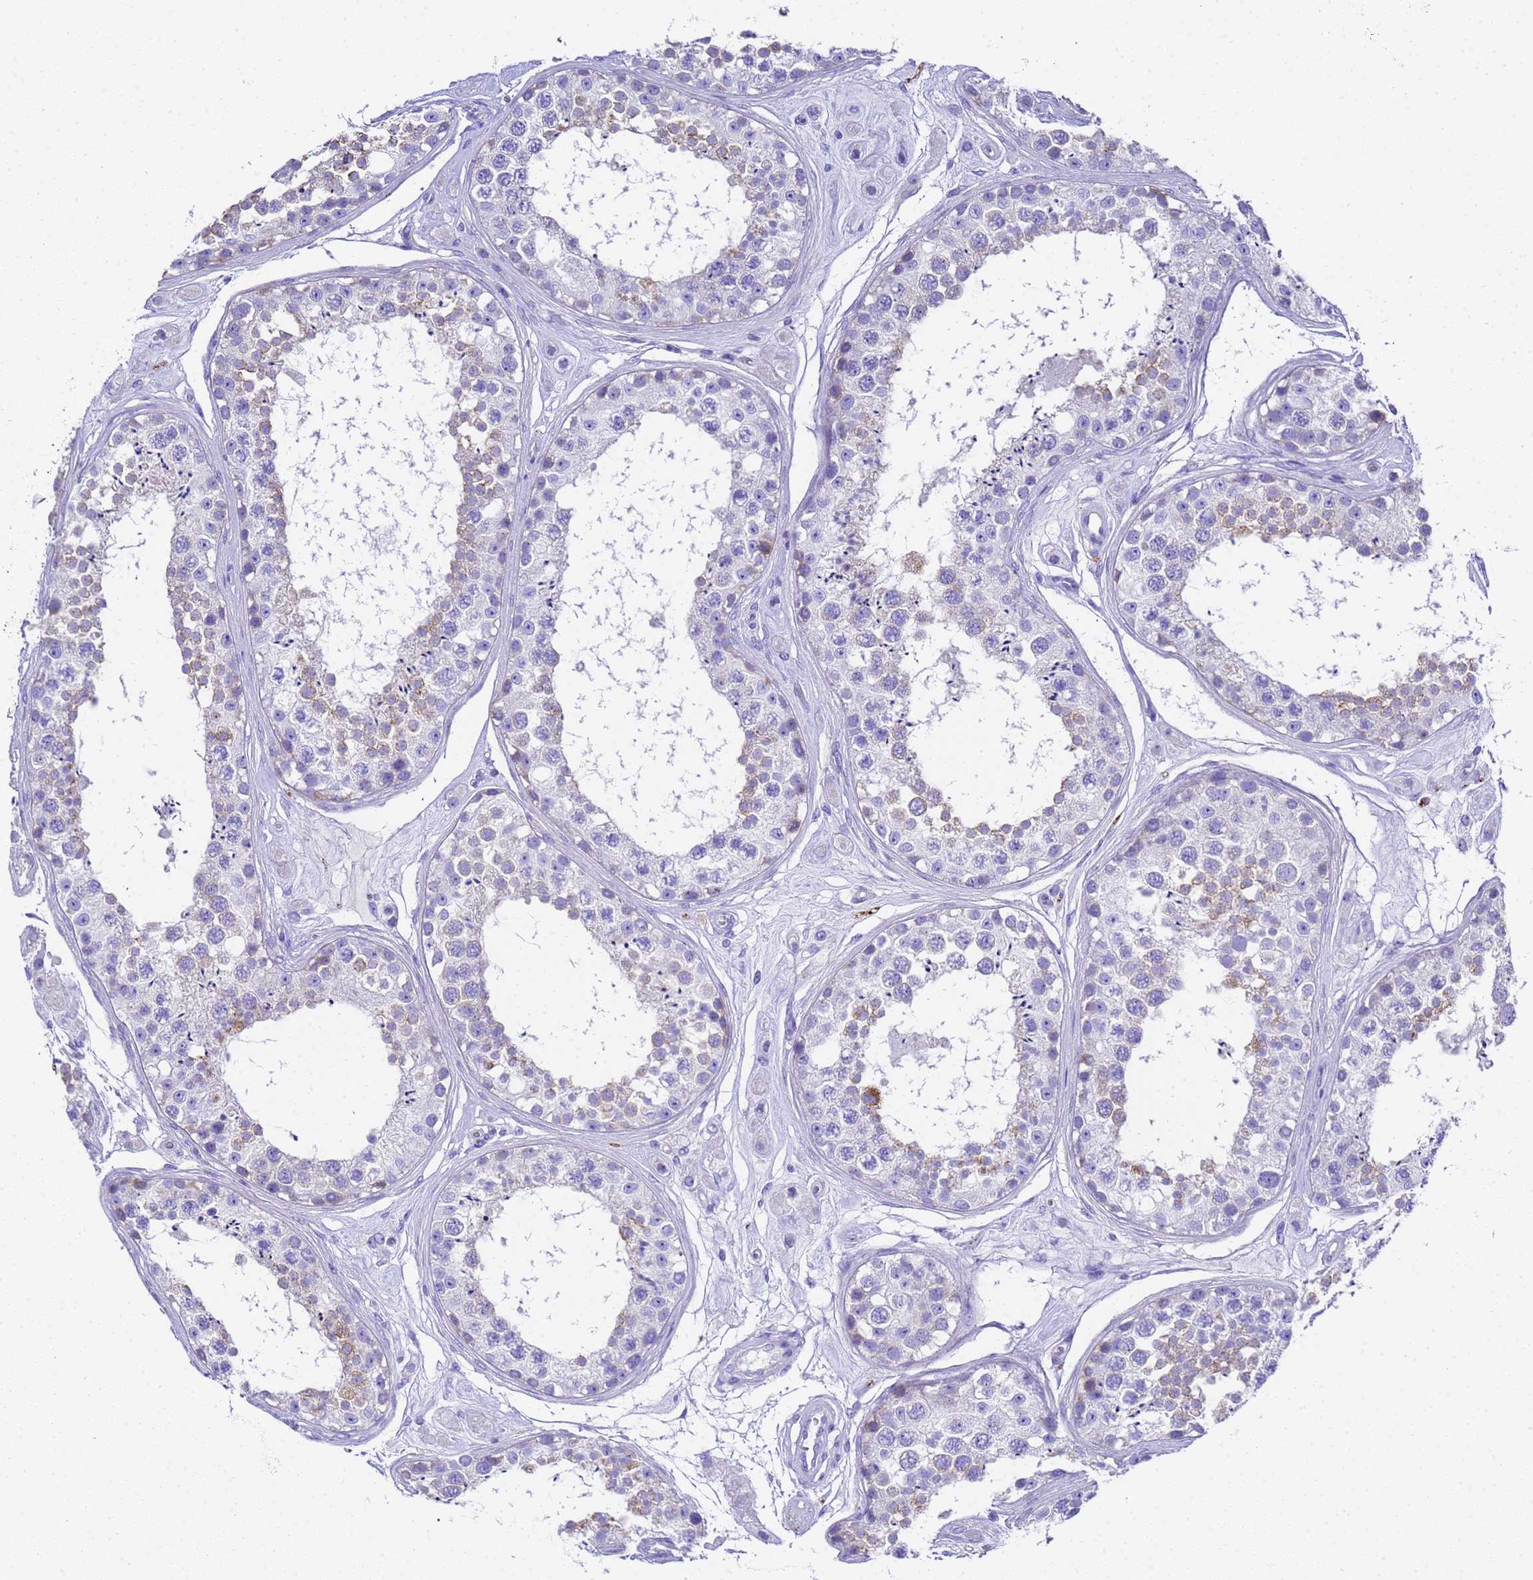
{"staining": {"intensity": "weak", "quantity": "<25%", "location": "cytoplasmic/membranous"}, "tissue": "testis", "cell_type": "Cells in seminiferous ducts", "image_type": "normal", "snomed": [{"axis": "morphology", "description": "Normal tissue, NOS"}, {"axis": "topography", "description": "Testis"}], "caption": "This is a micrograph of immunohistochemistry (IHC) staining of benign testis, which shows no staining in cells in seminiferous ducts.", "gene": "FAM72A", "patient": {"sex": "male", "age": 25}}